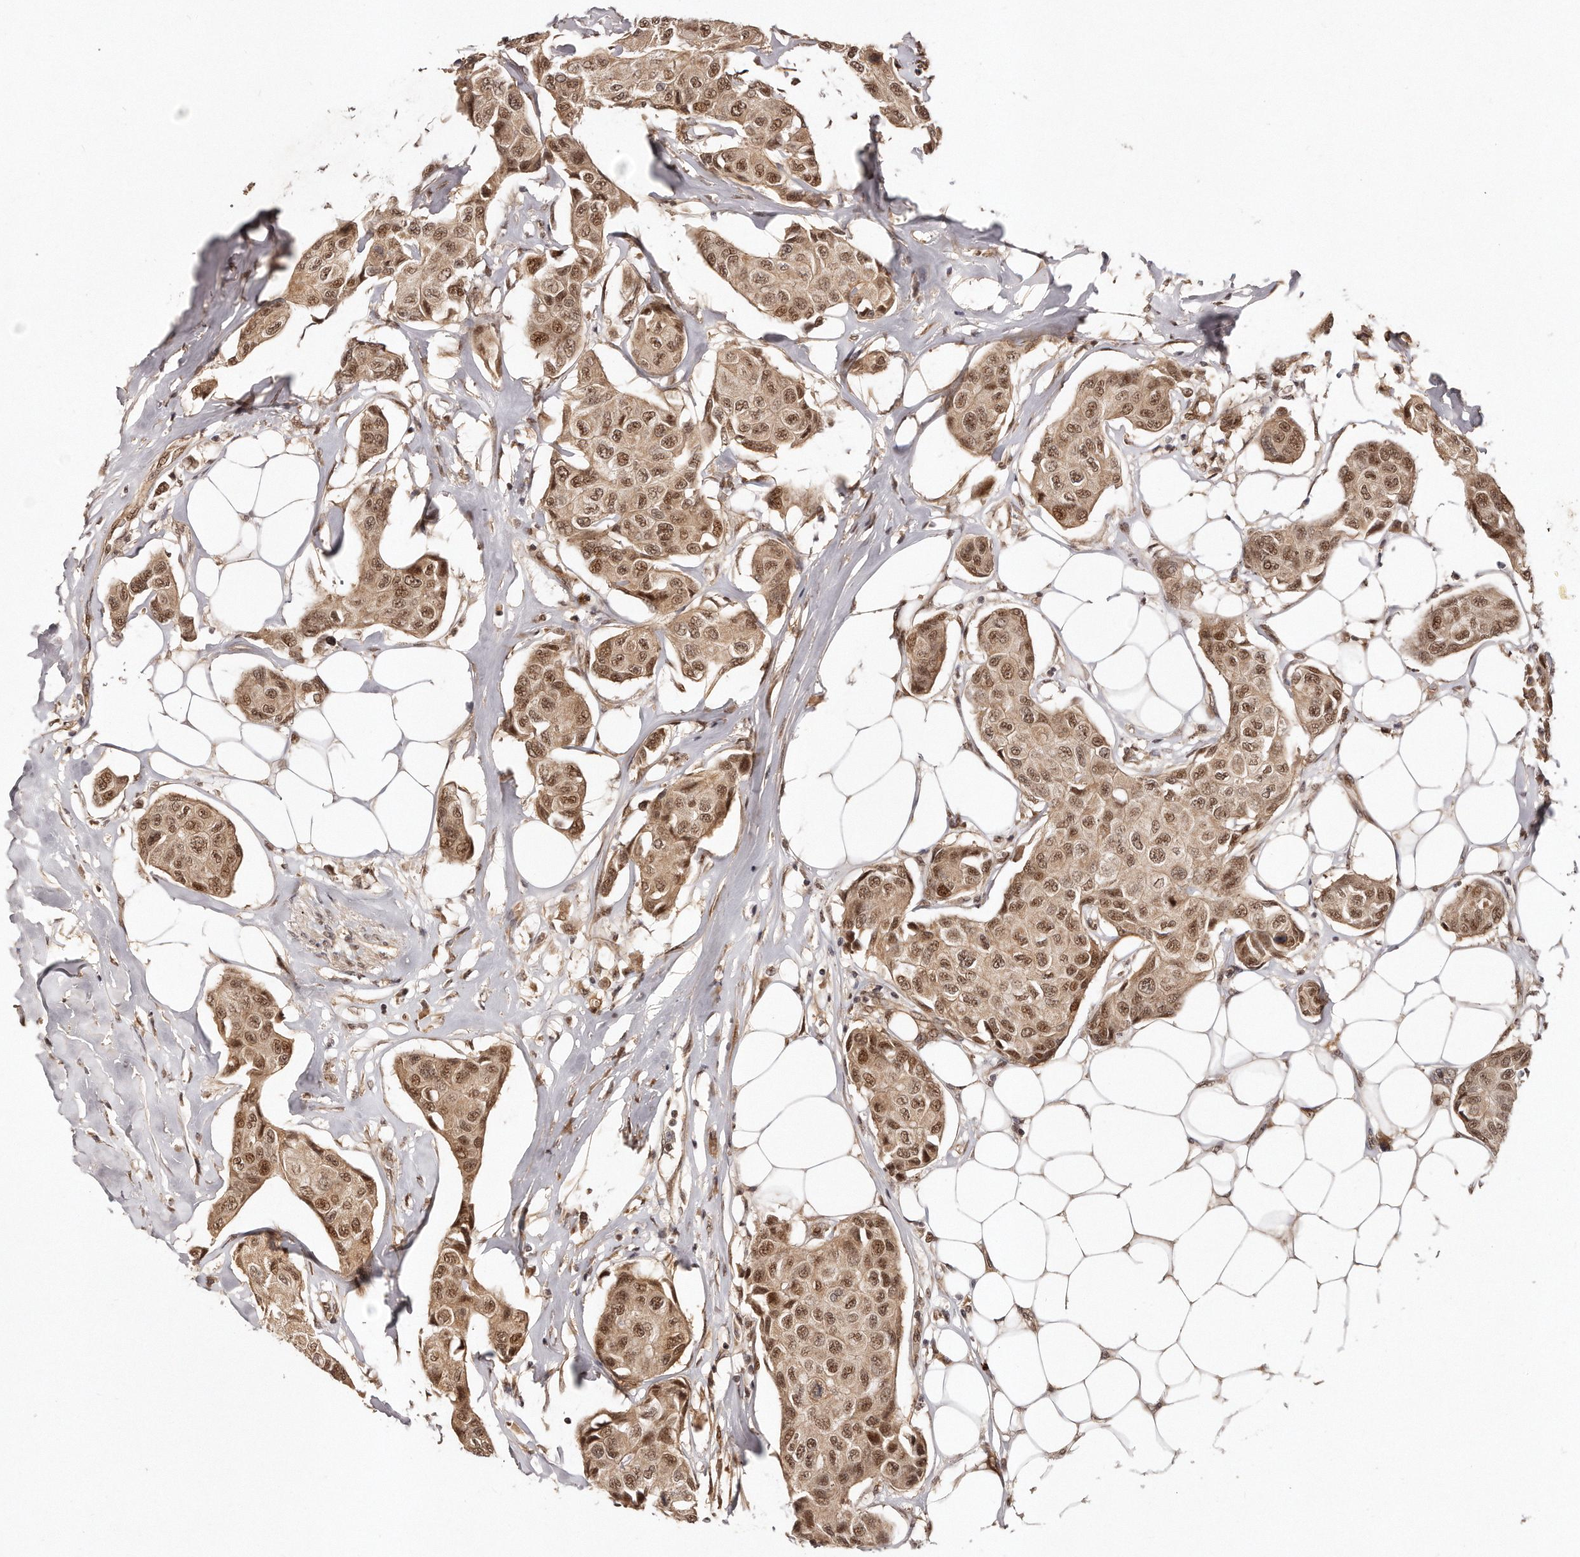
{"staining": {"intensity": "moderate", "quantity": ">75%", "location": "cytoplasmic/membranous,nuclear"}, "tissue": "breast cancer", "cell_type": "Tumor cells", "image_type": "cancer", "snomed": [{"axis": "morphology", "description": "Duct carcinoma"}, {"axis": "topography", "description": "Breast"}], "caption": "Protein staining exhibits moderate cytoplasmic/membranous and nuclear staining in approximately >75% of tumor cells in breast cancer.", "gene": "SOX4", "patient": {"sex": "female", "age": 80}}